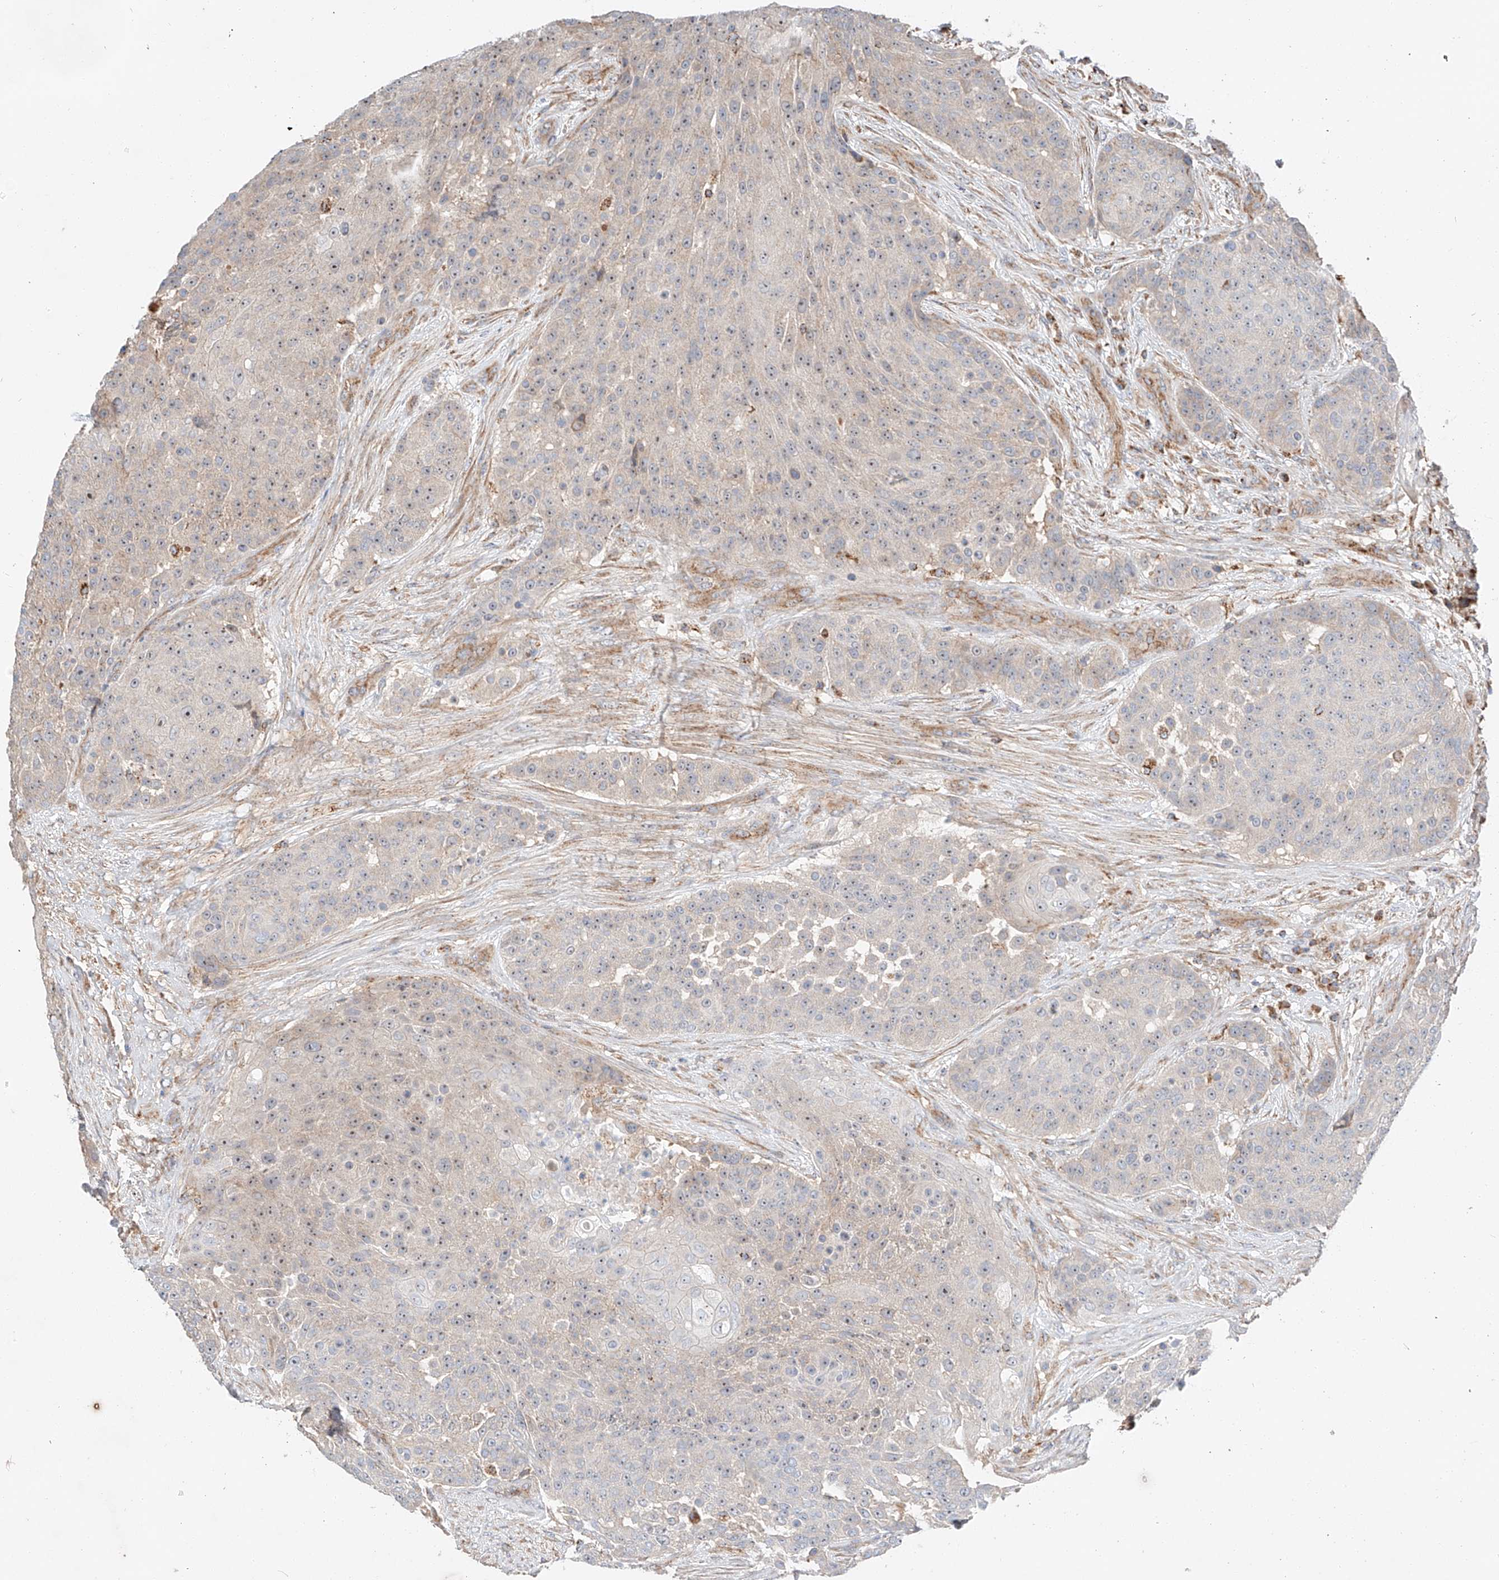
{"staining": {"intensity": "weak", "quantity": ">75%", "location": "nuclear"}, "tissue": "urothelial cancer", "cell_type": "Tumor cells", "image_type": "cancer", "snomed": [{"axis": "morphology", "description": "Urothelial carcinoma, High grade"}, {"axis": "topography", "description": "Urinary bladder"}], "caption": "Weak nuclear protein expression is present in about >75% of tumor cells in urothelial cancer. (DAB = brown stain, brightfield microscopy at high magnification).", "gene": "RUSC1", "patient": {"sex": "female", "age": 63}}